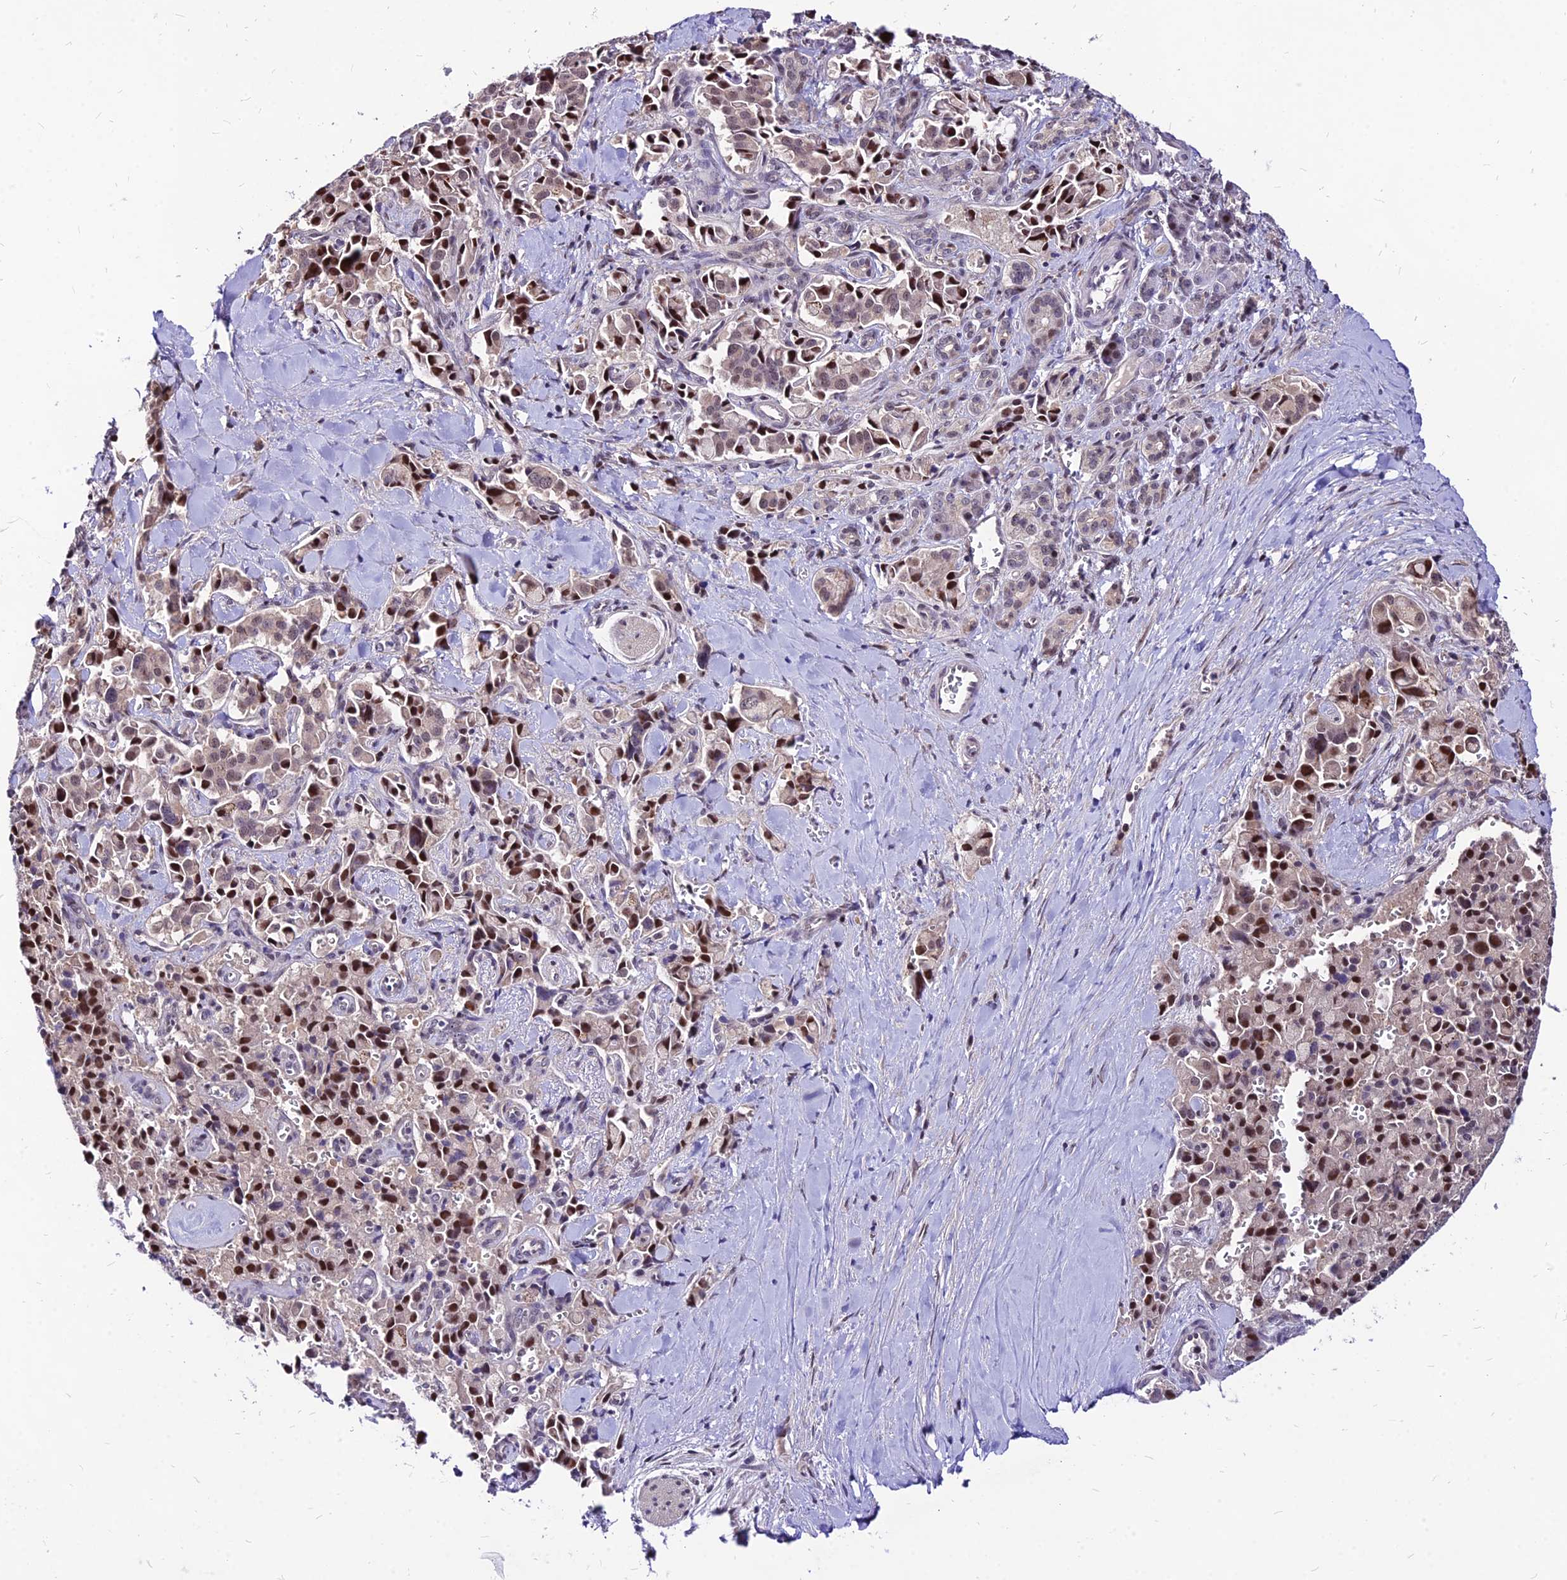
{"staining": {"intensity": "moderate", "quantity": "25%-75%", "location": "nuclear"}, "tissue": "pancreatic cancer", "cell_type": "Tumor cells", "image_type": "cancer", "snomed": [{"axis": "morphology", "description": "Adenocarcinoma, NOS"}, {"axis": "topography", "description": "Pancreas"}], "caption": "Immunohistochemical staining of pancreatic cancer demonstrates medium levels of moderate nuclear protein staining in approximately 25%-75% of tumor cells.", "gene": "DDX55", "patient": {"sex": "male", "age": 65}}